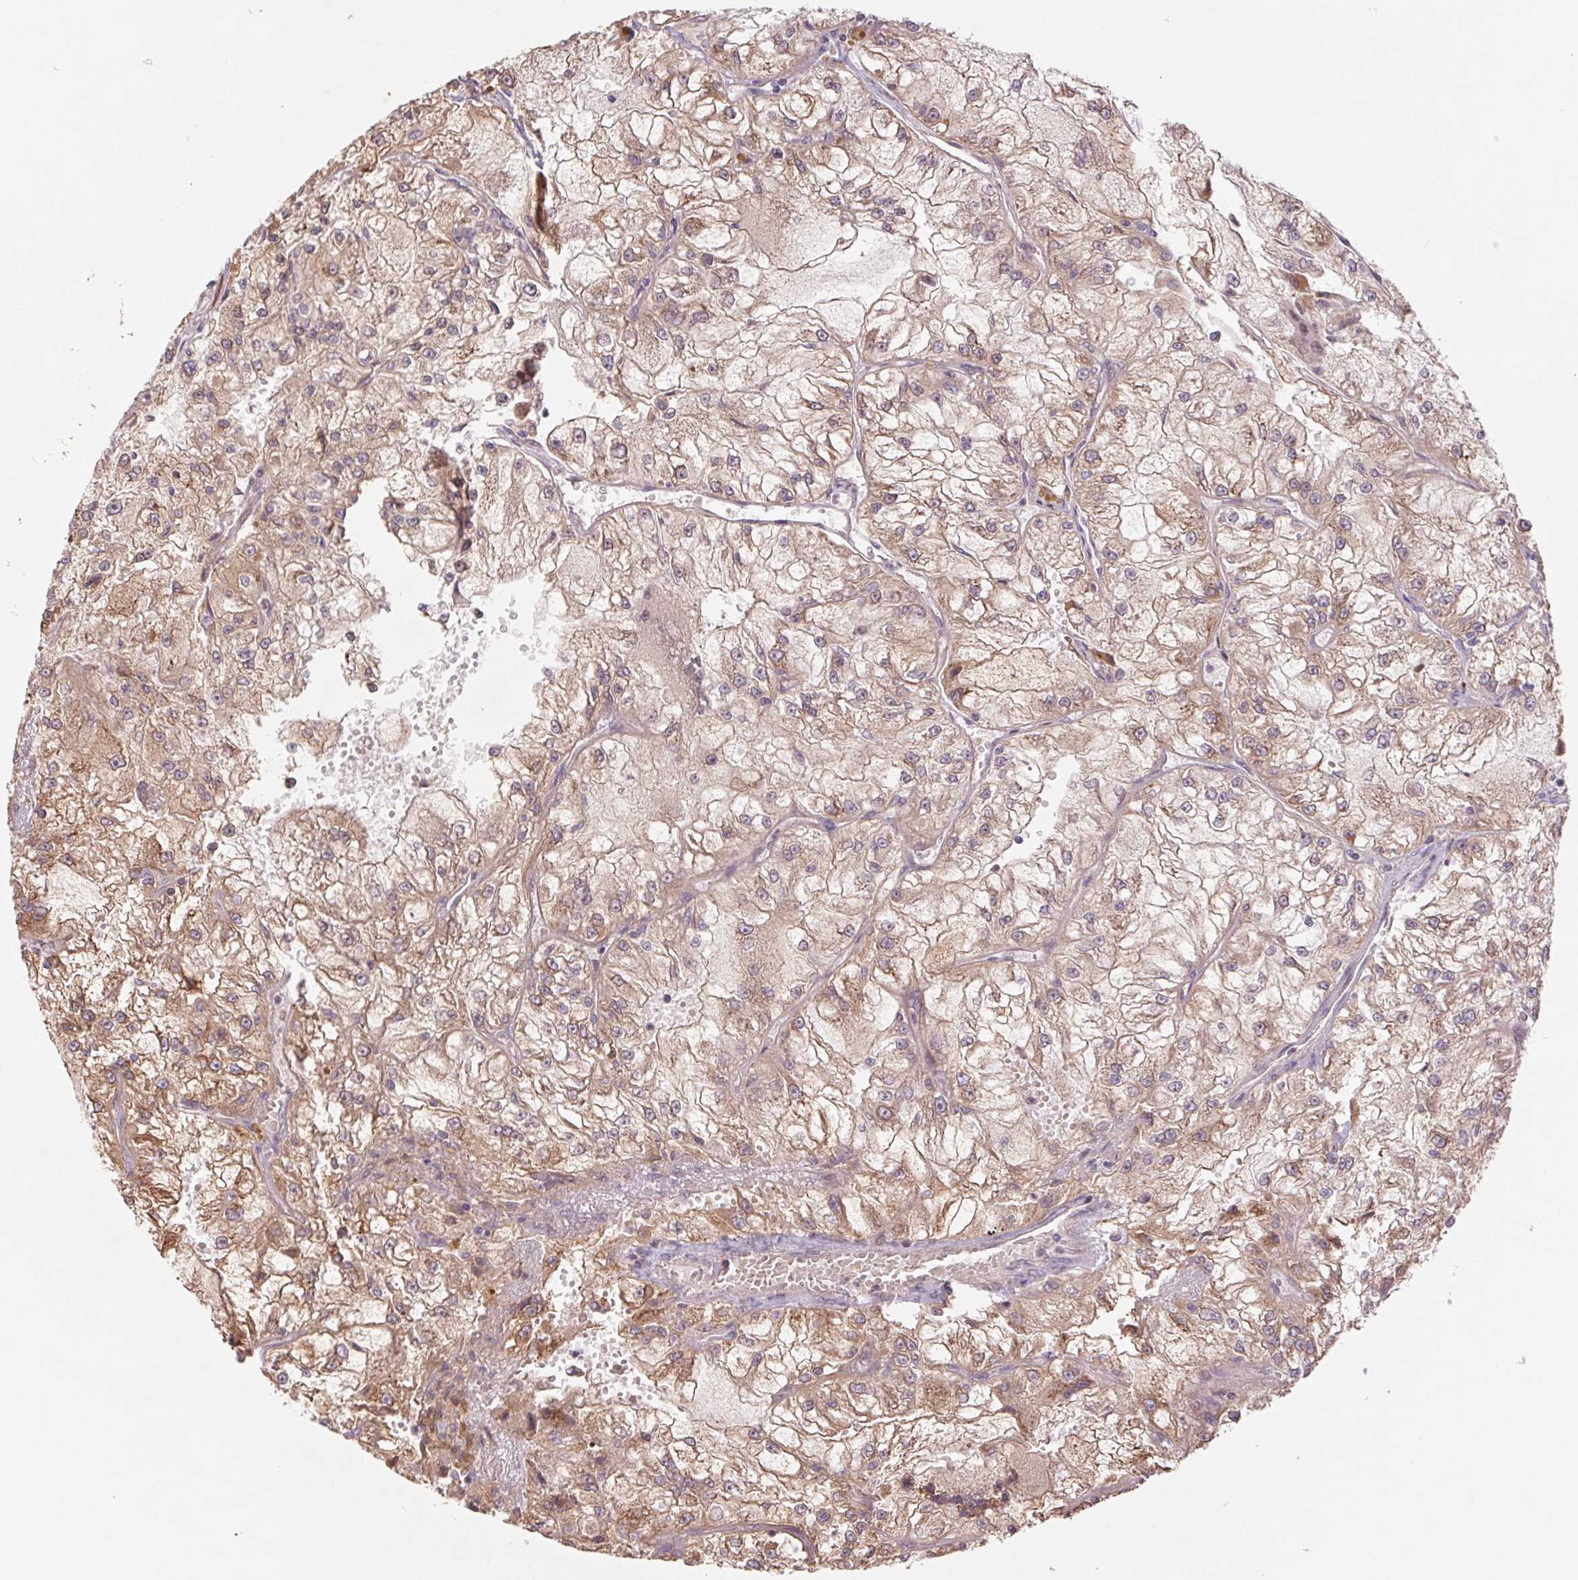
{"staining": {"intensity": "weak", "quantity": ">75%", "location": "cytoplasmic/membranous"}, "tissue": "renal cancer", "cell_type": "Tumor cells", "image_type": "cancer", "snomed": [{"axis": "morphology", "description": "Adenocarcinoma, NOS"}, {"axis": "topography", "description": "Kidney"}], "caption": "Immunohistochemistry photomicrograph of renal cancer stained for a protein (brown), which exhibits low levels of weak cytoplasmic/membranous staining in approximately >75% of tumor cells.", "gene": "RRM1", "patient": {"sex": "female", "age": 72}}